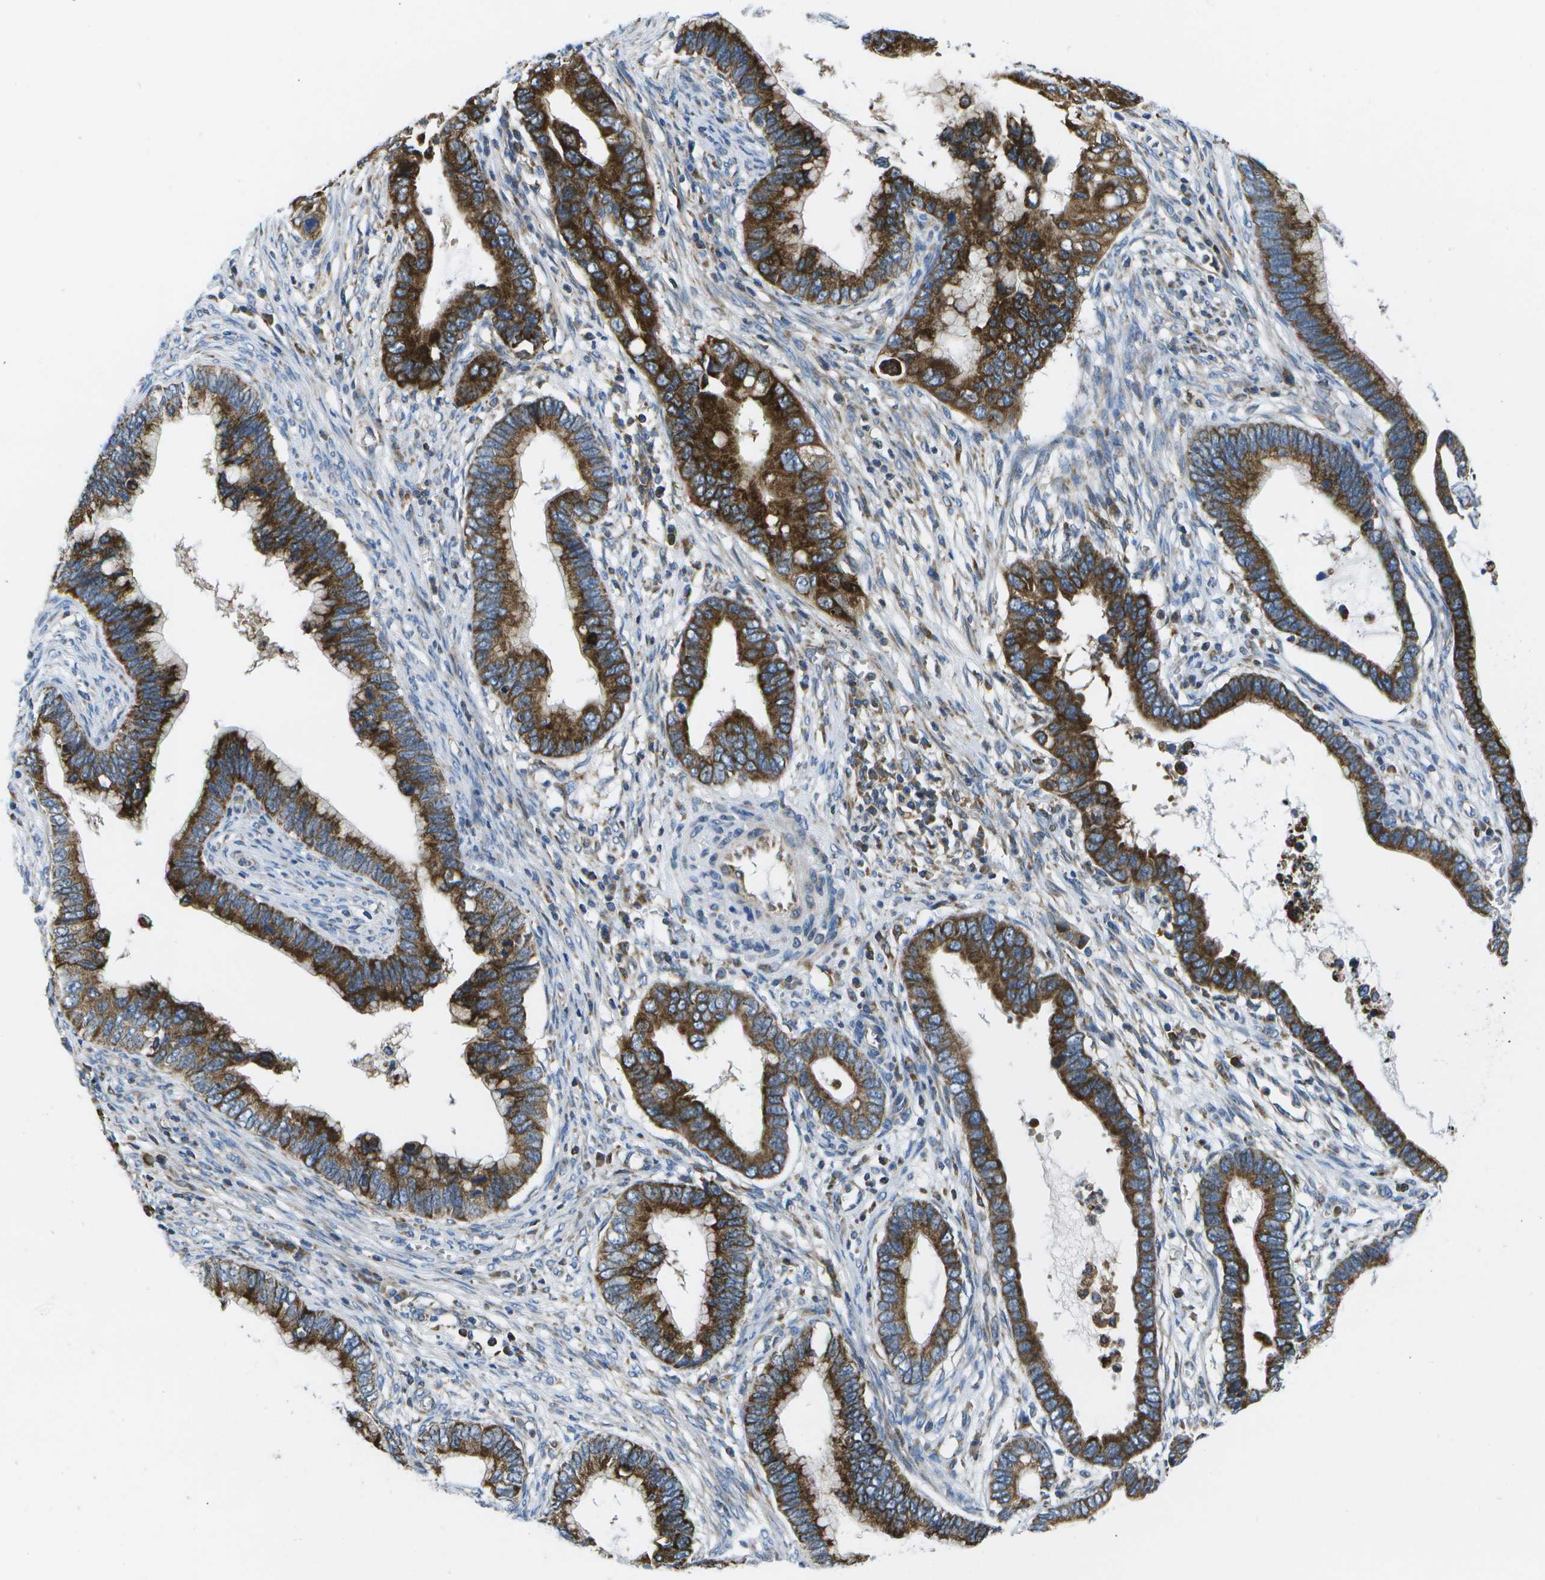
{"staining": {"intensity": "strong", "quantity": ">75%", "location": "cytoplasmic/membranous"}, "tissue": "cervical cancer", "cell_type": "Tumor cells", "image_type": "cancer", "snomed": [{"axis": "morphology", "description": "Adenocarcinoma, NOS"}, {"axis": "topography", "description": "Cervix"}], "caption": "Human cervical cancer stained with a protein marker exhibits strong staining in tumor cells.", "gene": "GDF5", "patient": {"sex": "female", "age": 44}}